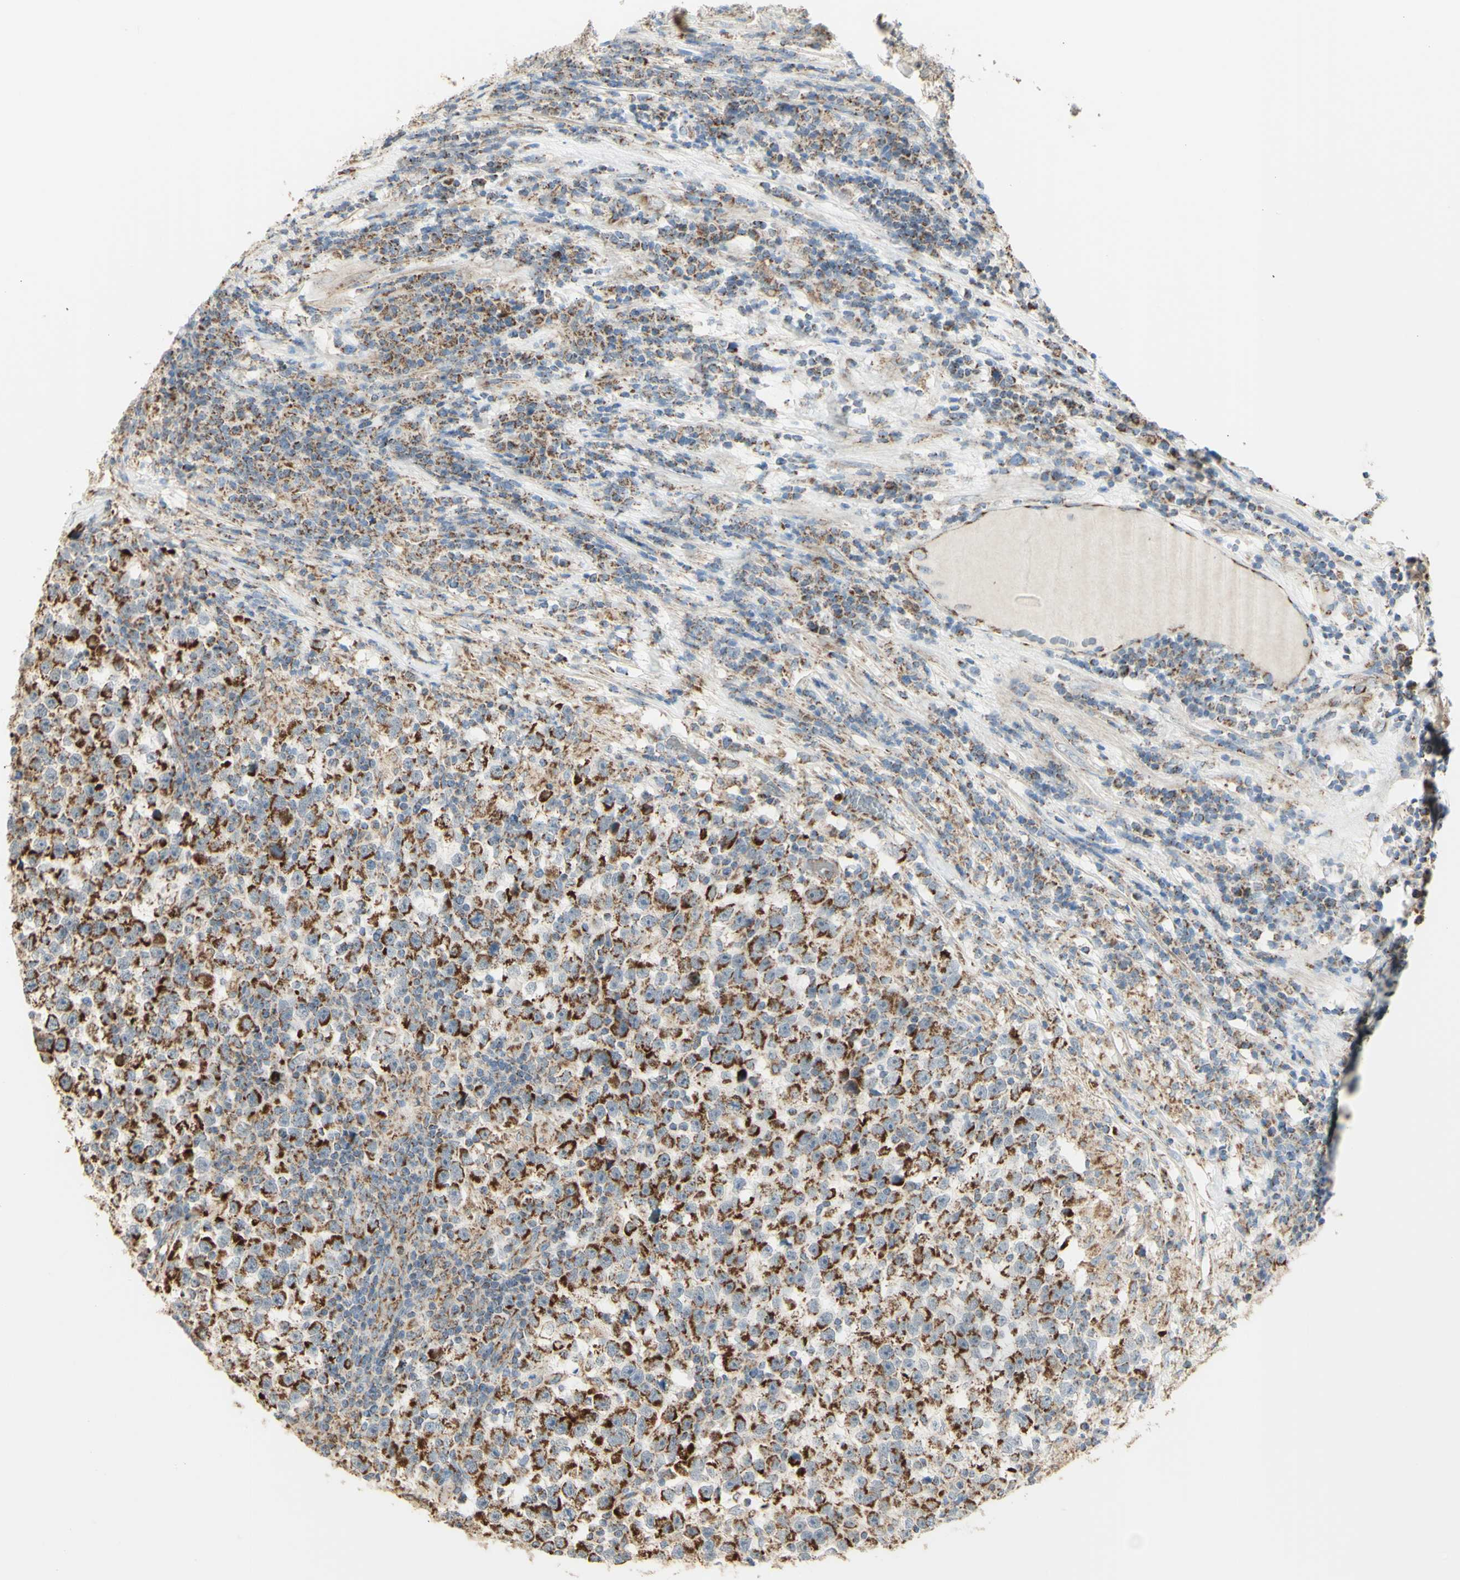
{"staining": {"intensity": "moderate", "quantity": ">75%", "location": "cytoplasmic/membranous"}, "tissue": "testis cancer", "cell_type": "Tumor cells", "image_type": "cancer", "snomed": [{"axis": "morphology", "description": "Seminoma, NOS"}, {"axis": "topography", "description": "Testis"}], "caption": "Immunohistochemistry staining of testis cancer (seminoma), which reveals medium levels of moderate cytoplasmic/membranous expression in about >75% of tumor cells indicating moderate cytoplasmic/membranous protein positivity. The staining was performed using DAB (3,3'-diaminobenzidine) (brown) for protein detection and nuclei were counterstained in hematoxylin (blue).", "gene": "LETM1", "patient": {"sex": "male", "age": 43}}